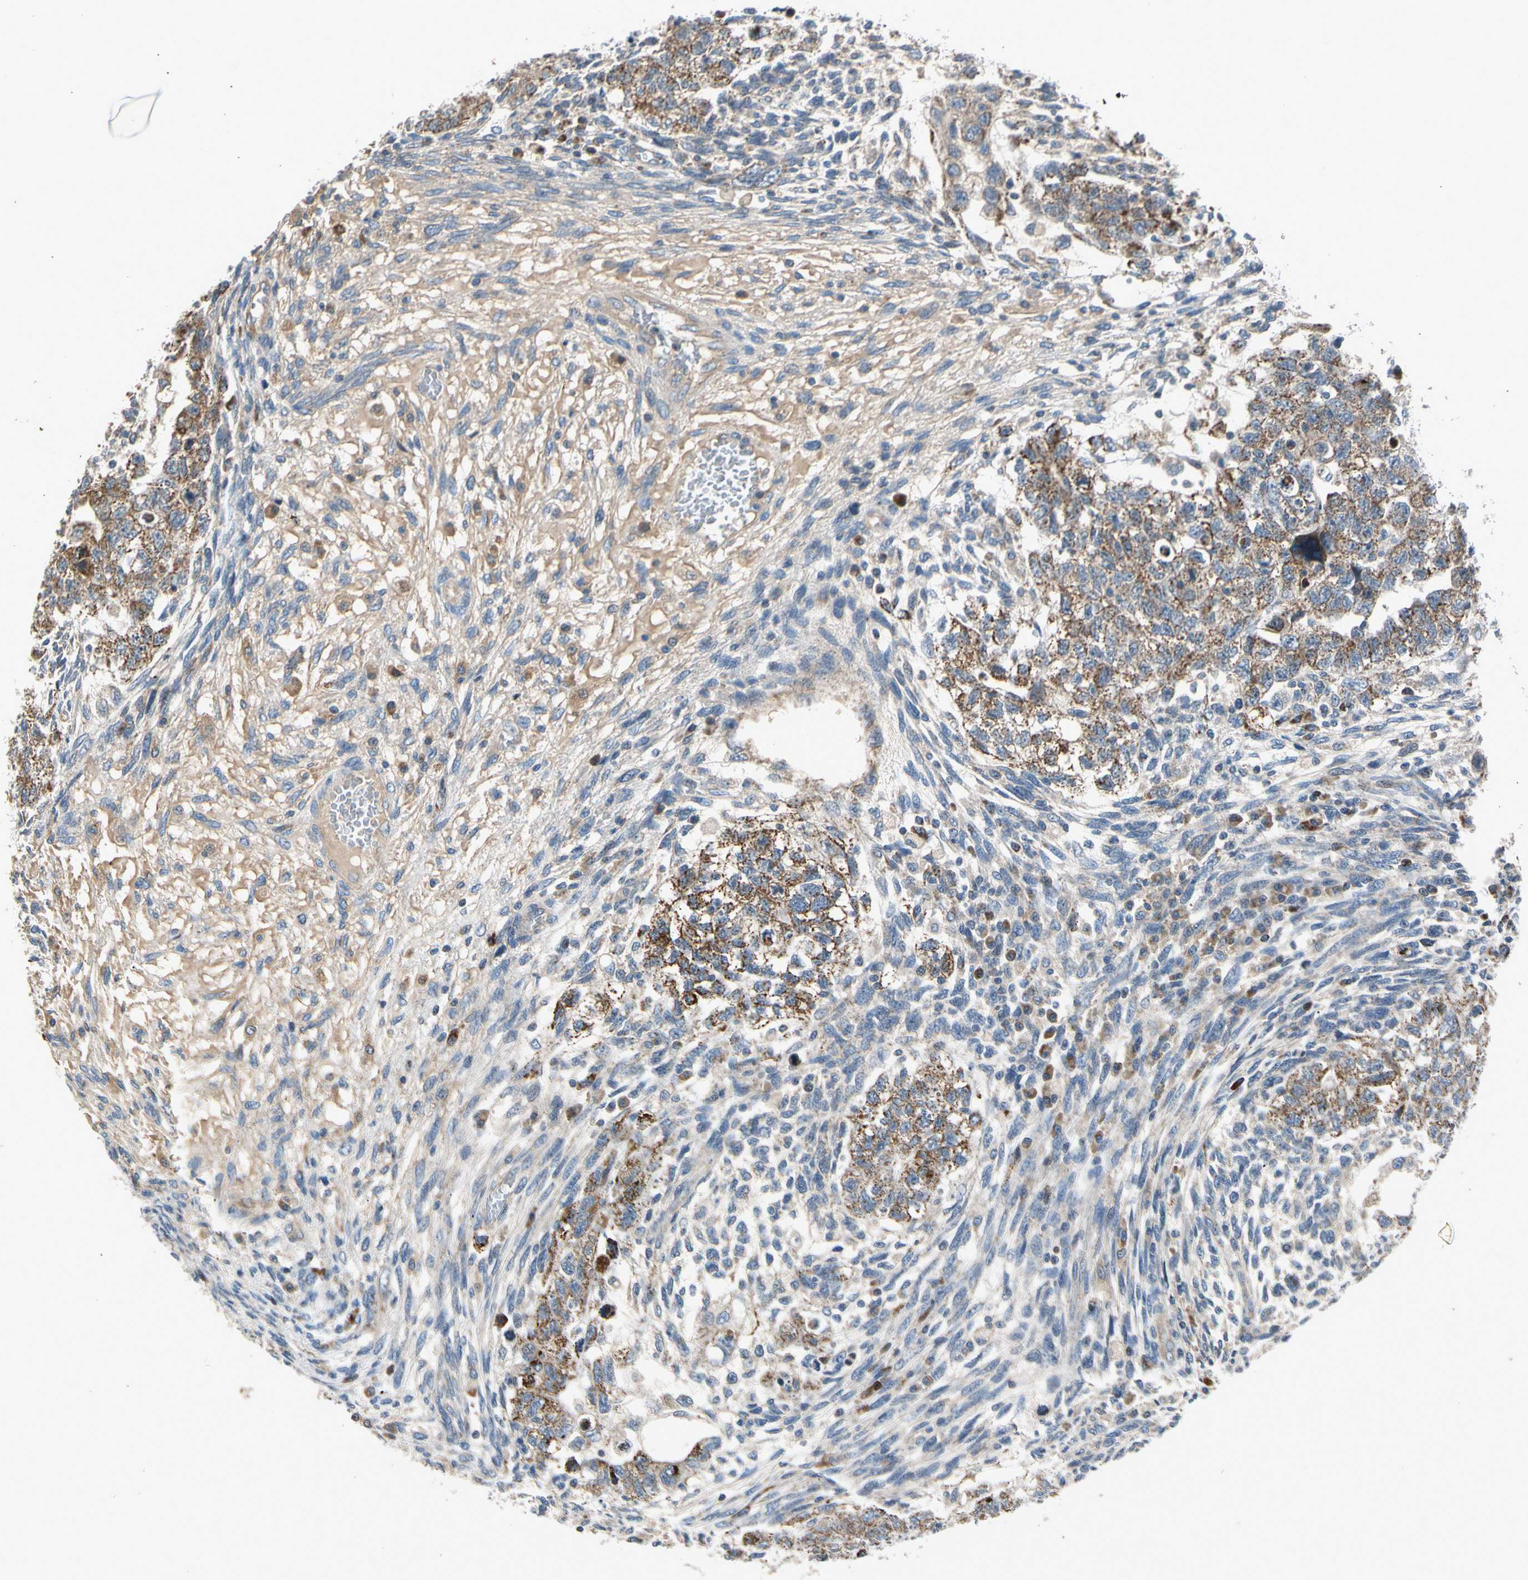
{"staining": {"intensity": "moderate", "quantity": ">75%", "location": "cytoplasmic/membranous"}, "tissue": "testis cancer", "cell_type": "Tumor cells", "image_type": "cancer", "snomed": [{"axis": "morphology", "description": "Normal tissue, NOS"}, {"axis": "morphology", "description": "Carcinoma, Embryonal, NOS"}, {"axis": "topography", "description": "Testis"}], "caption": "Testis cancer (embryonal carcinoma) tissue shows moderate cytoplasmic/membranous expression in approximately >75% of tumor cells, visualized by immunohistochemistry.", "gene": "NPHP3", "patient": {"sex": "male", "age": 36}}